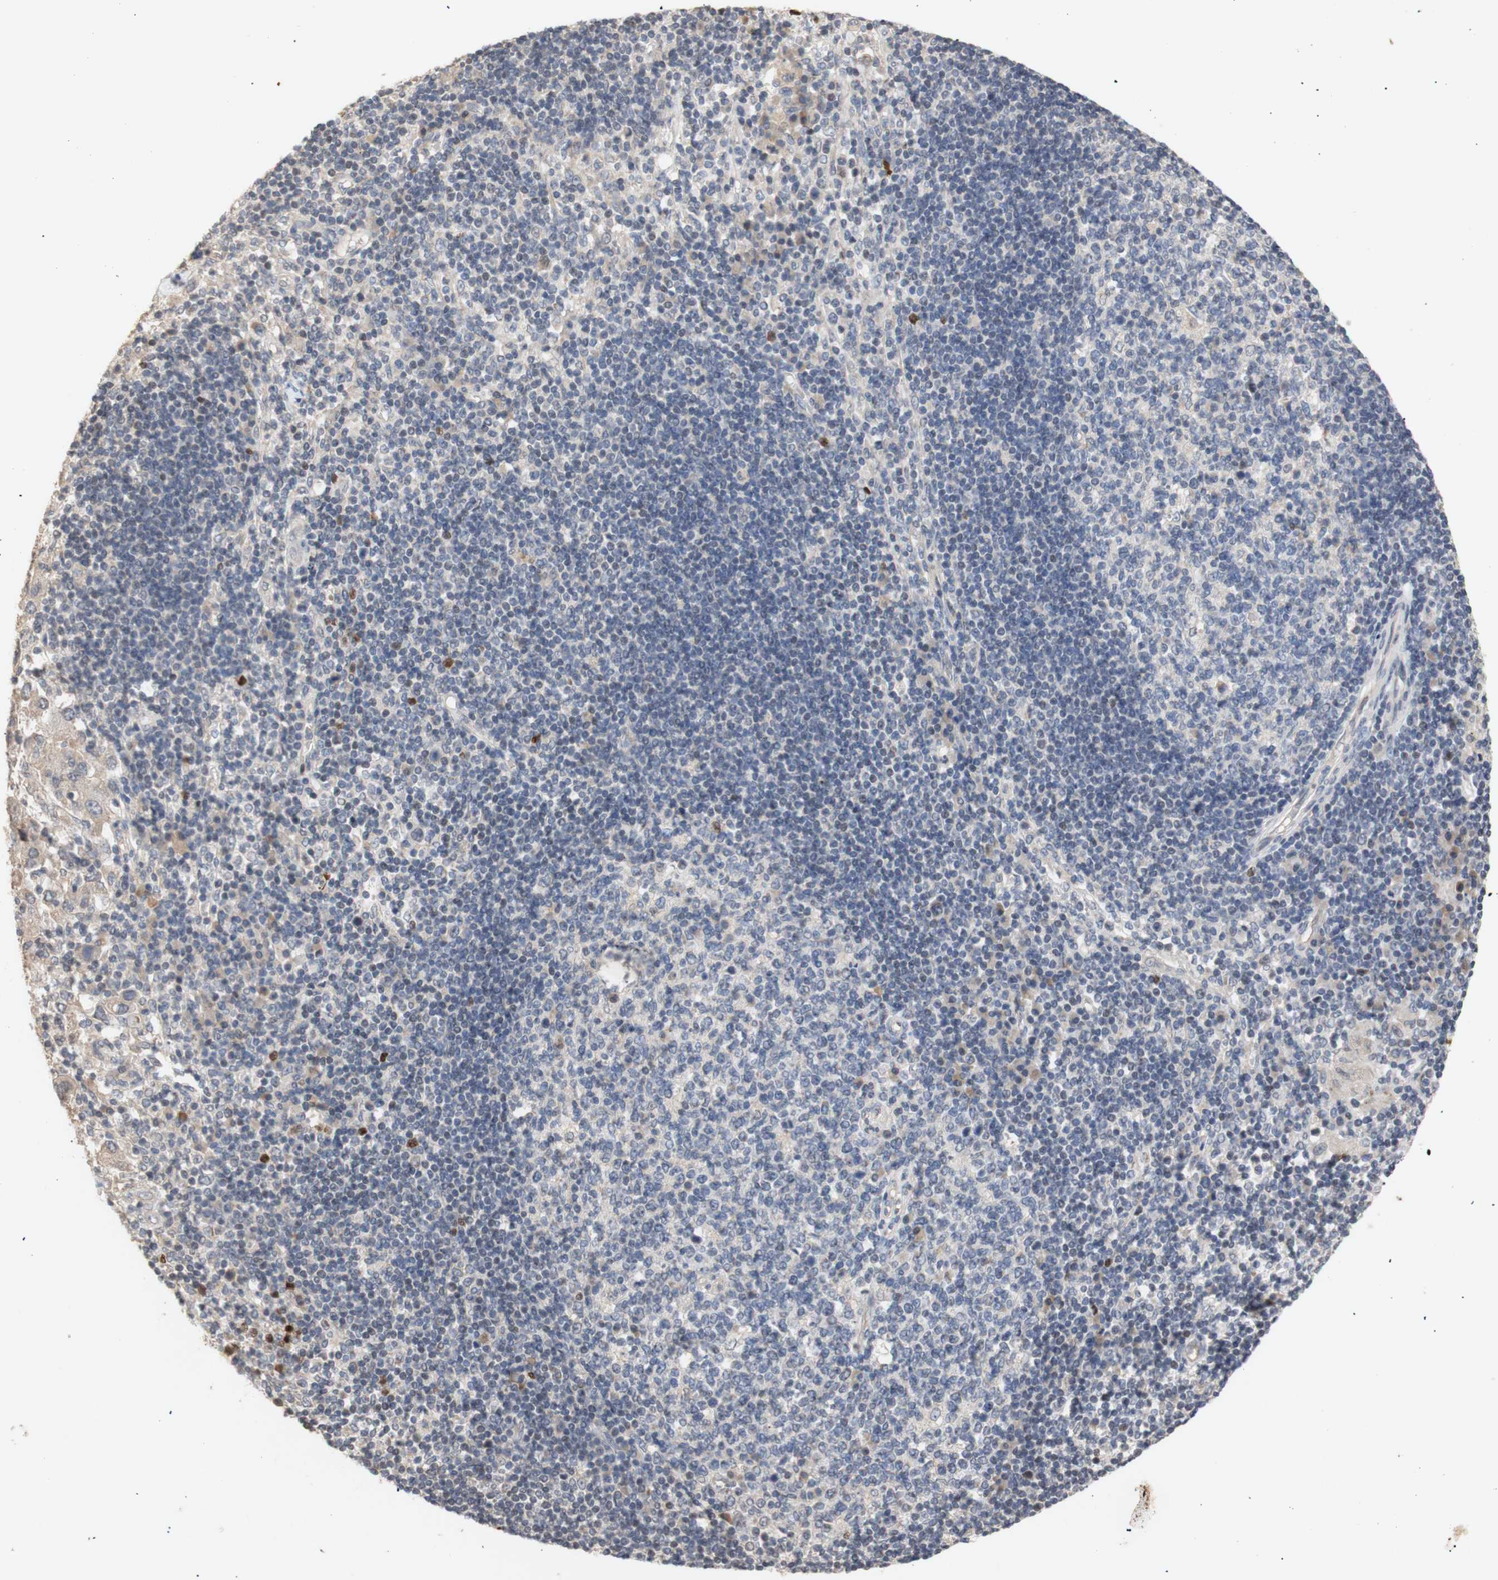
{"staining": {"intensity": "moderate", "quantity": "25%-75%", "location": "cytoplasmic/membranous,nuclear"}, "tissue": "adipose tissue", "cell_type": "Adipocytes", "image_type": "normal", "snomed": [{"axis": "morphology", "description": "Normal tissue, NOS"}, {"axis": "morphology", "description": "Adenocarcinoma, NOS"}, {"axis": "topography", "description": "Esophagus"}], "caption": "Adipose tissue stained with a brown dye shows moderate cytoplasmic/membranous,nuclear positive staining in approximately 25%-75% of adipocytes.", "gene": "FOSB", "patient": {"sex": "male", "age": 62}}